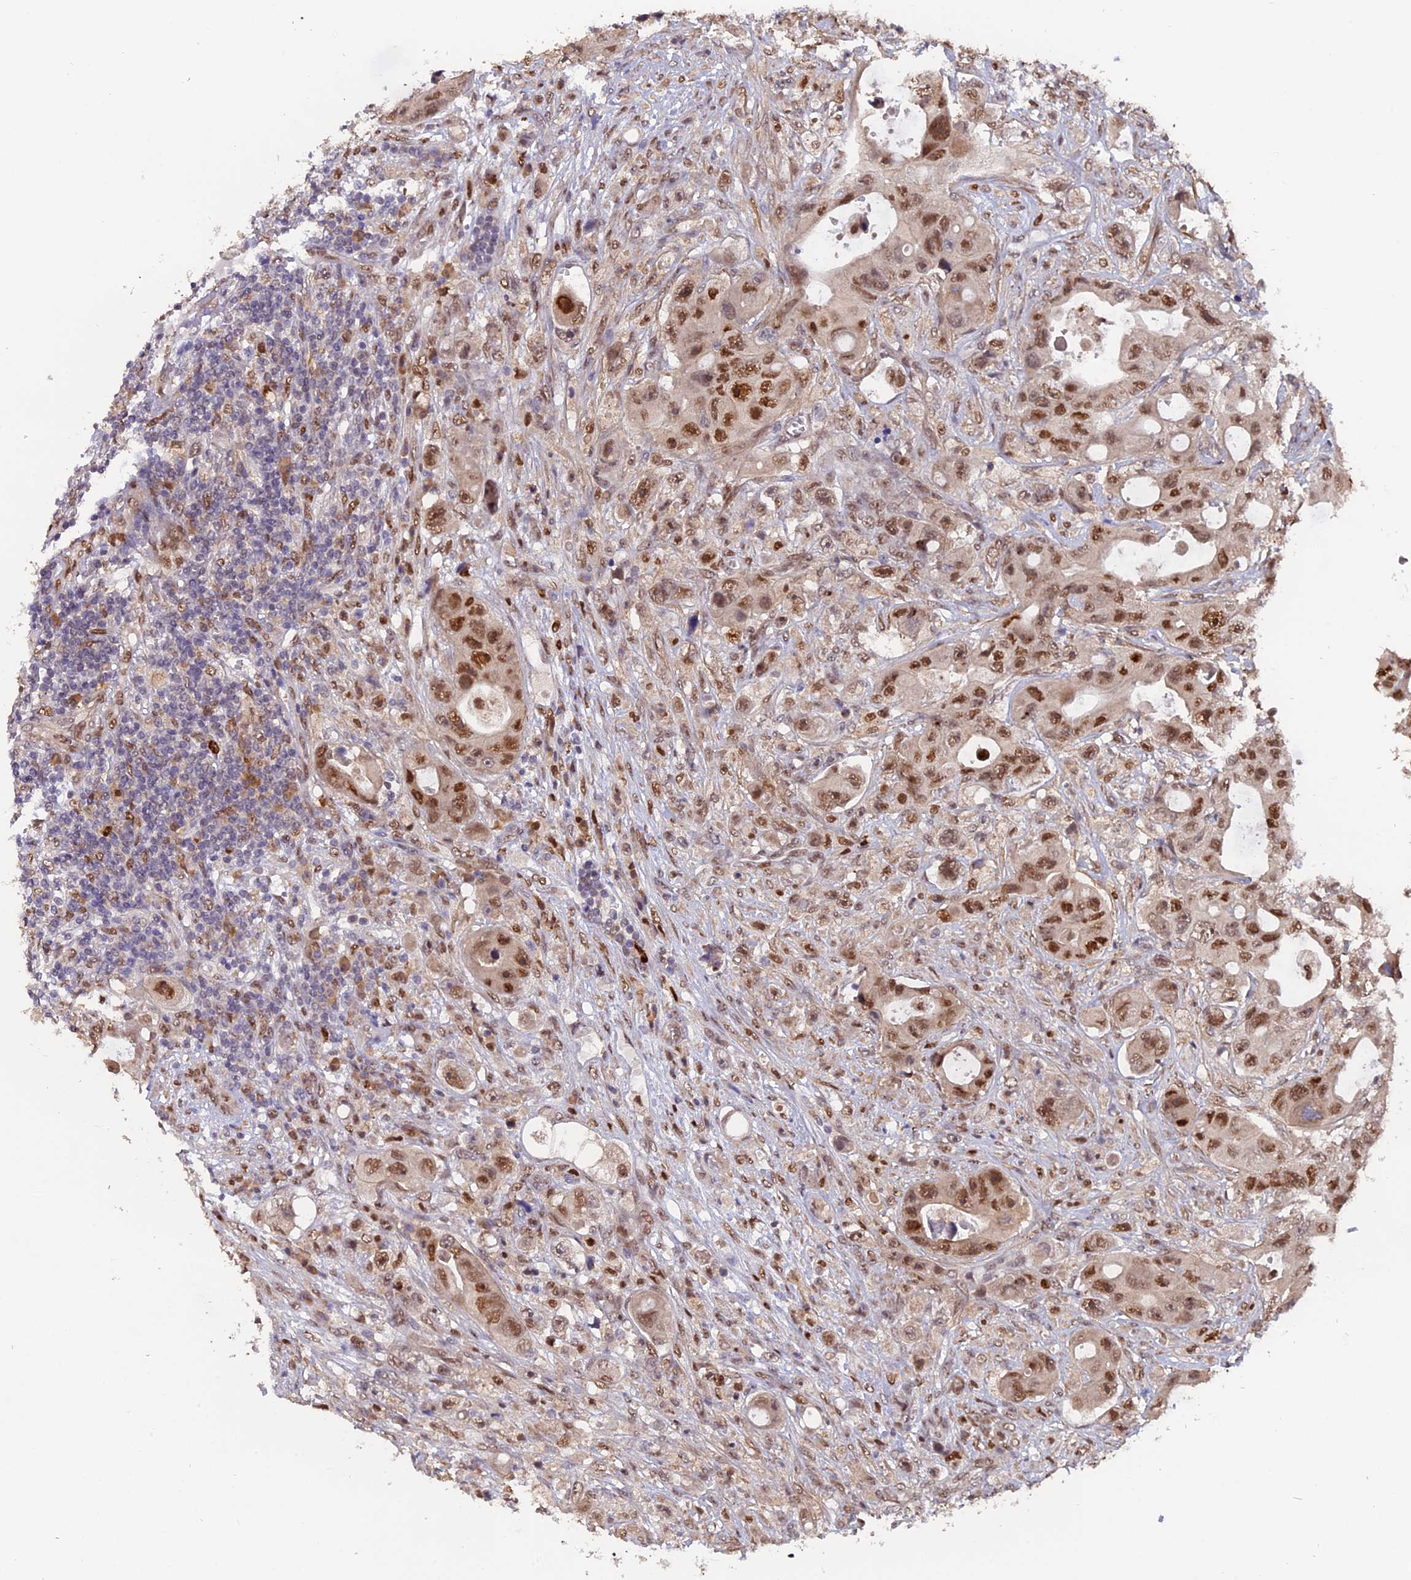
{"staining": {"intensity": "moderate", "quantity": ">75%", "location": "nuclear"}, "tissue": "colorectal cancer", "cell_type": "Tumor cells", "image_type": "cancer", "snomed": [{"axis": "morphology", "description": "Adenocarcinoma, NOS"}, {"axis": "topography", "description": "Colon"}], "caption": "The image shows staining of colorectal cancer (adenocarcinoma), revealing moderate nuclear protein staining (brown color) within tumor cells.", "gene": "FAM118B", "patient": {"sex": "female", "age": 46}}